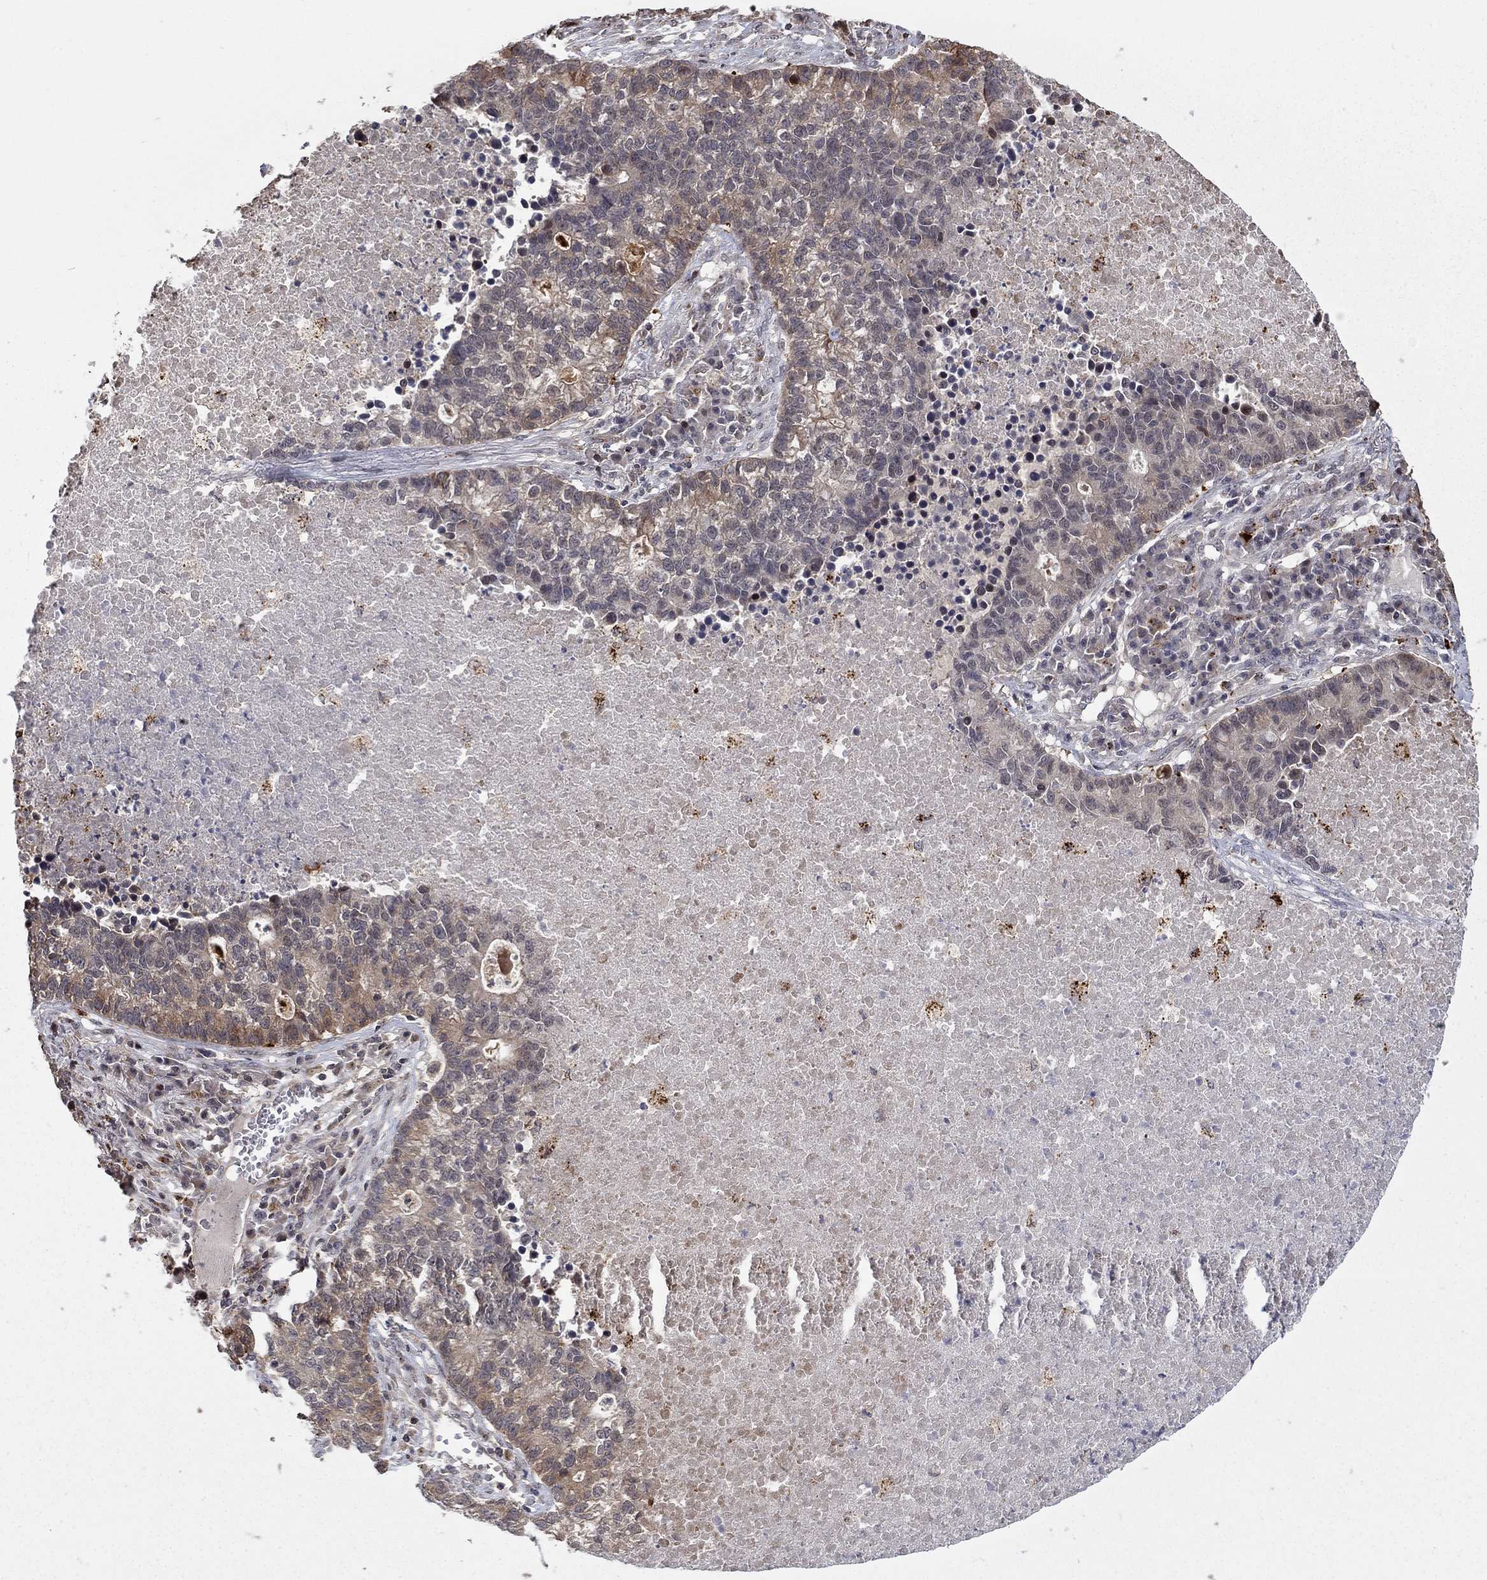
{"staining": {"intensity": "weak", "quantity": "25%-75%", "location": "cytoplasmic/membranous"}, "tissue": "lung cancer", "cell_type": "Tumor cells", "image_type": "cancer", "snomed": [{"axis": "morphology", "description": "Adenocarcinoma, NOS"}, {"axis": "topography", "description": "Lung"}], "caption": "Lung cancer (adenocarcinoma) was stained to show a protein in brown. There is low levels of weak cytoplasmic/membranous positivity in approximately 25%-75% of tumor cells.", "gene": "LPCAT4", "patient": {"sex": "male", "age": 57}}